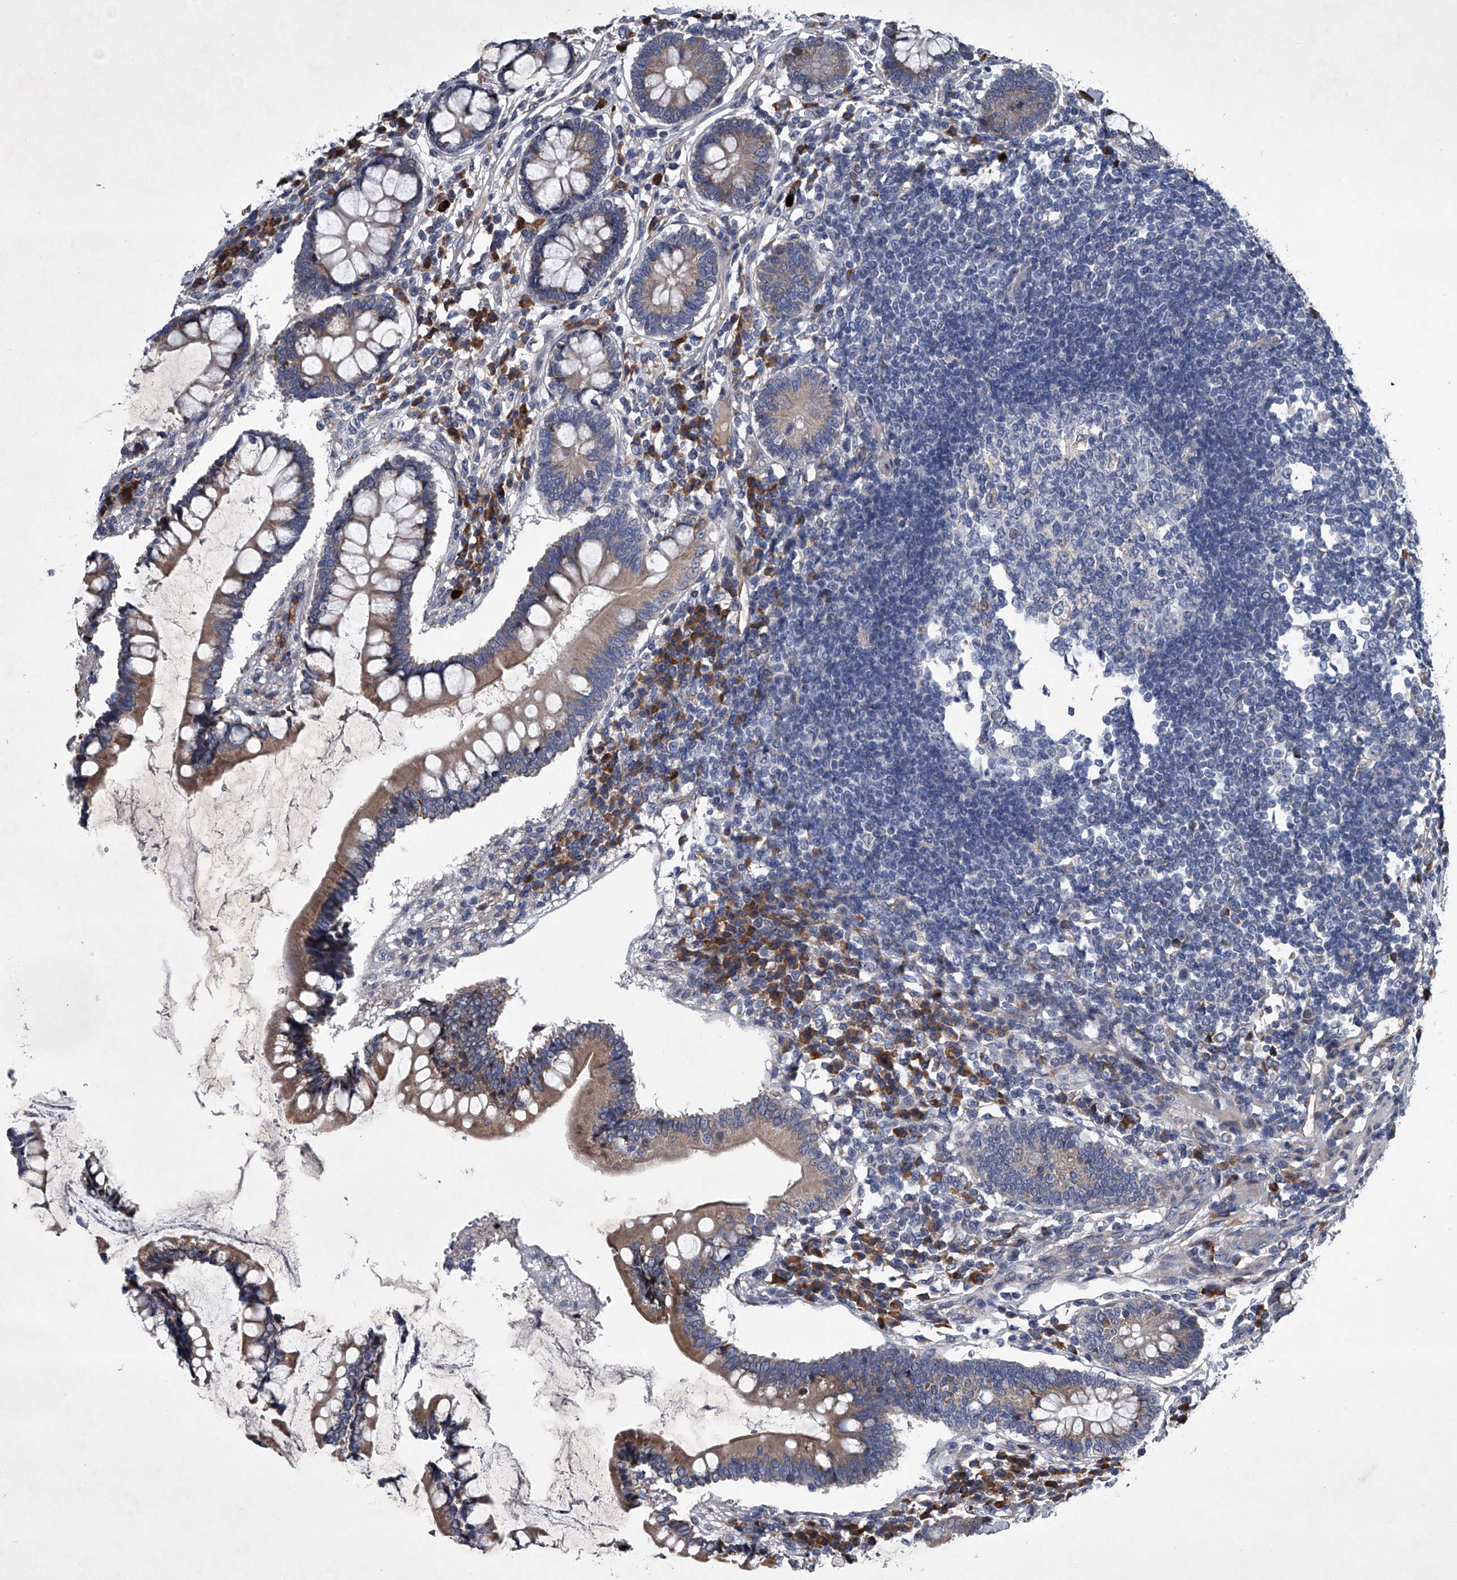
{"staining": {"intensity": "weak", "quantity": ">75%", "location": "cytoplasmic/membranous"}, "tissue": "colon", "cell_type": "Endothelial cells", "image_type": "normal", "snomed": [{"axis": "morphology", "description": "Normal tissue, NOS"}, {"axis": "topography", "description": "Colon"}], "caption": "High-magnification brightfield microscopy of benign colon stained with DAB (brown) and counterstained with hematoxylin (blue). endothelial cells exhibit weak cytoplasmic/membranous expression is appreciated in approximately>75% of cells. The staining was performed using DAB to visualize the protein expression in brown, while the nuclei were stained in blue with hematoxylin (Magnification: 20x).", "gene": "ABCG1", "patient": {"sex": "female", "age": 79}}